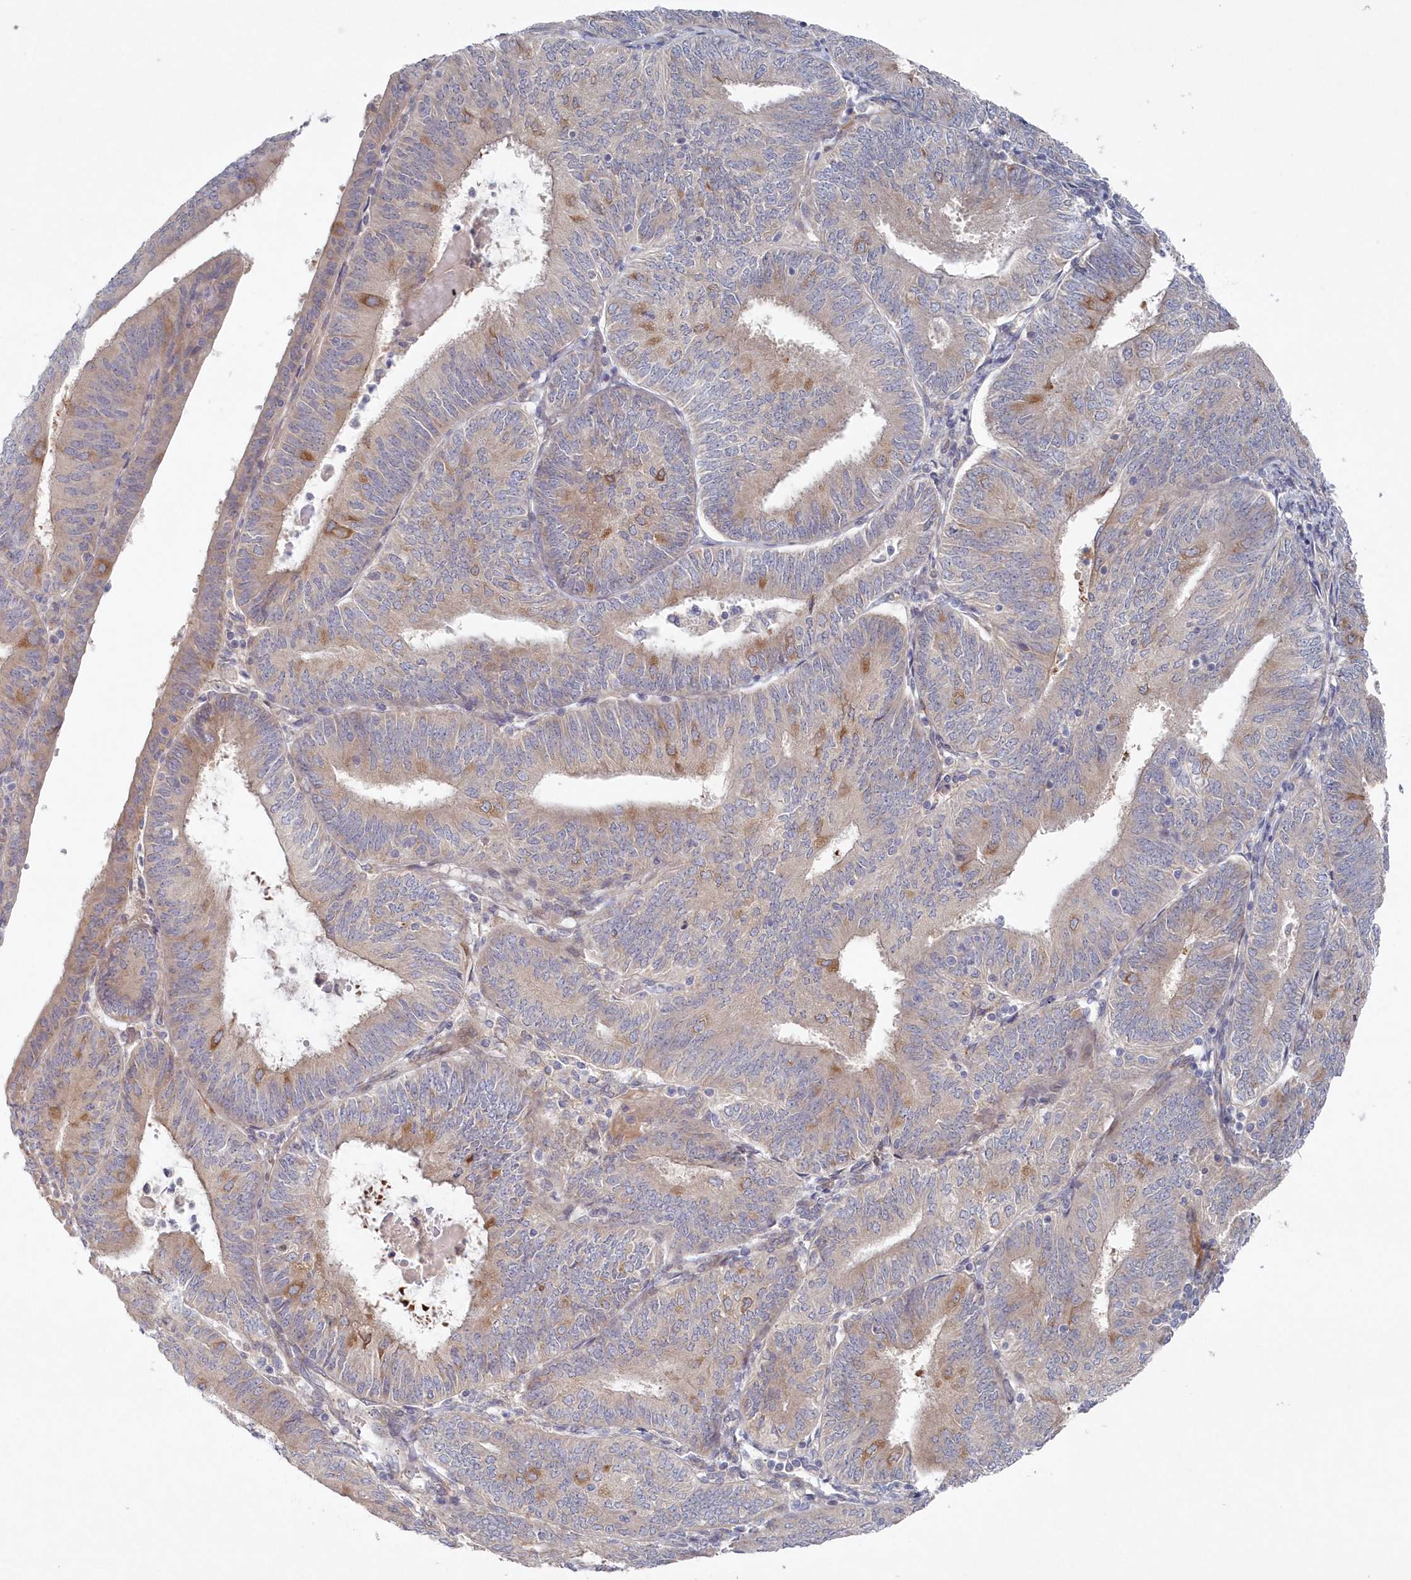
{"staining": {"intensity": "negative", "quantity": "none", "location": "none"}, "tissue": "endometrial cancer", "cell_type": "Tumor cells", "image_type": "cancer", "snomed": [{"axis": "morphology", "description": "Adenocarcinoma, NOS"}, {"axis": "topography", "description": "Endometrium"}], "caption": "This is an immunohistochemistry (IHC) histopathology image of endometrial cancer (adenocarcinoma). There is no expression in tumor cells.", "gene": "KIAA1586", "patient": {"sex": "female", "age": 58}}